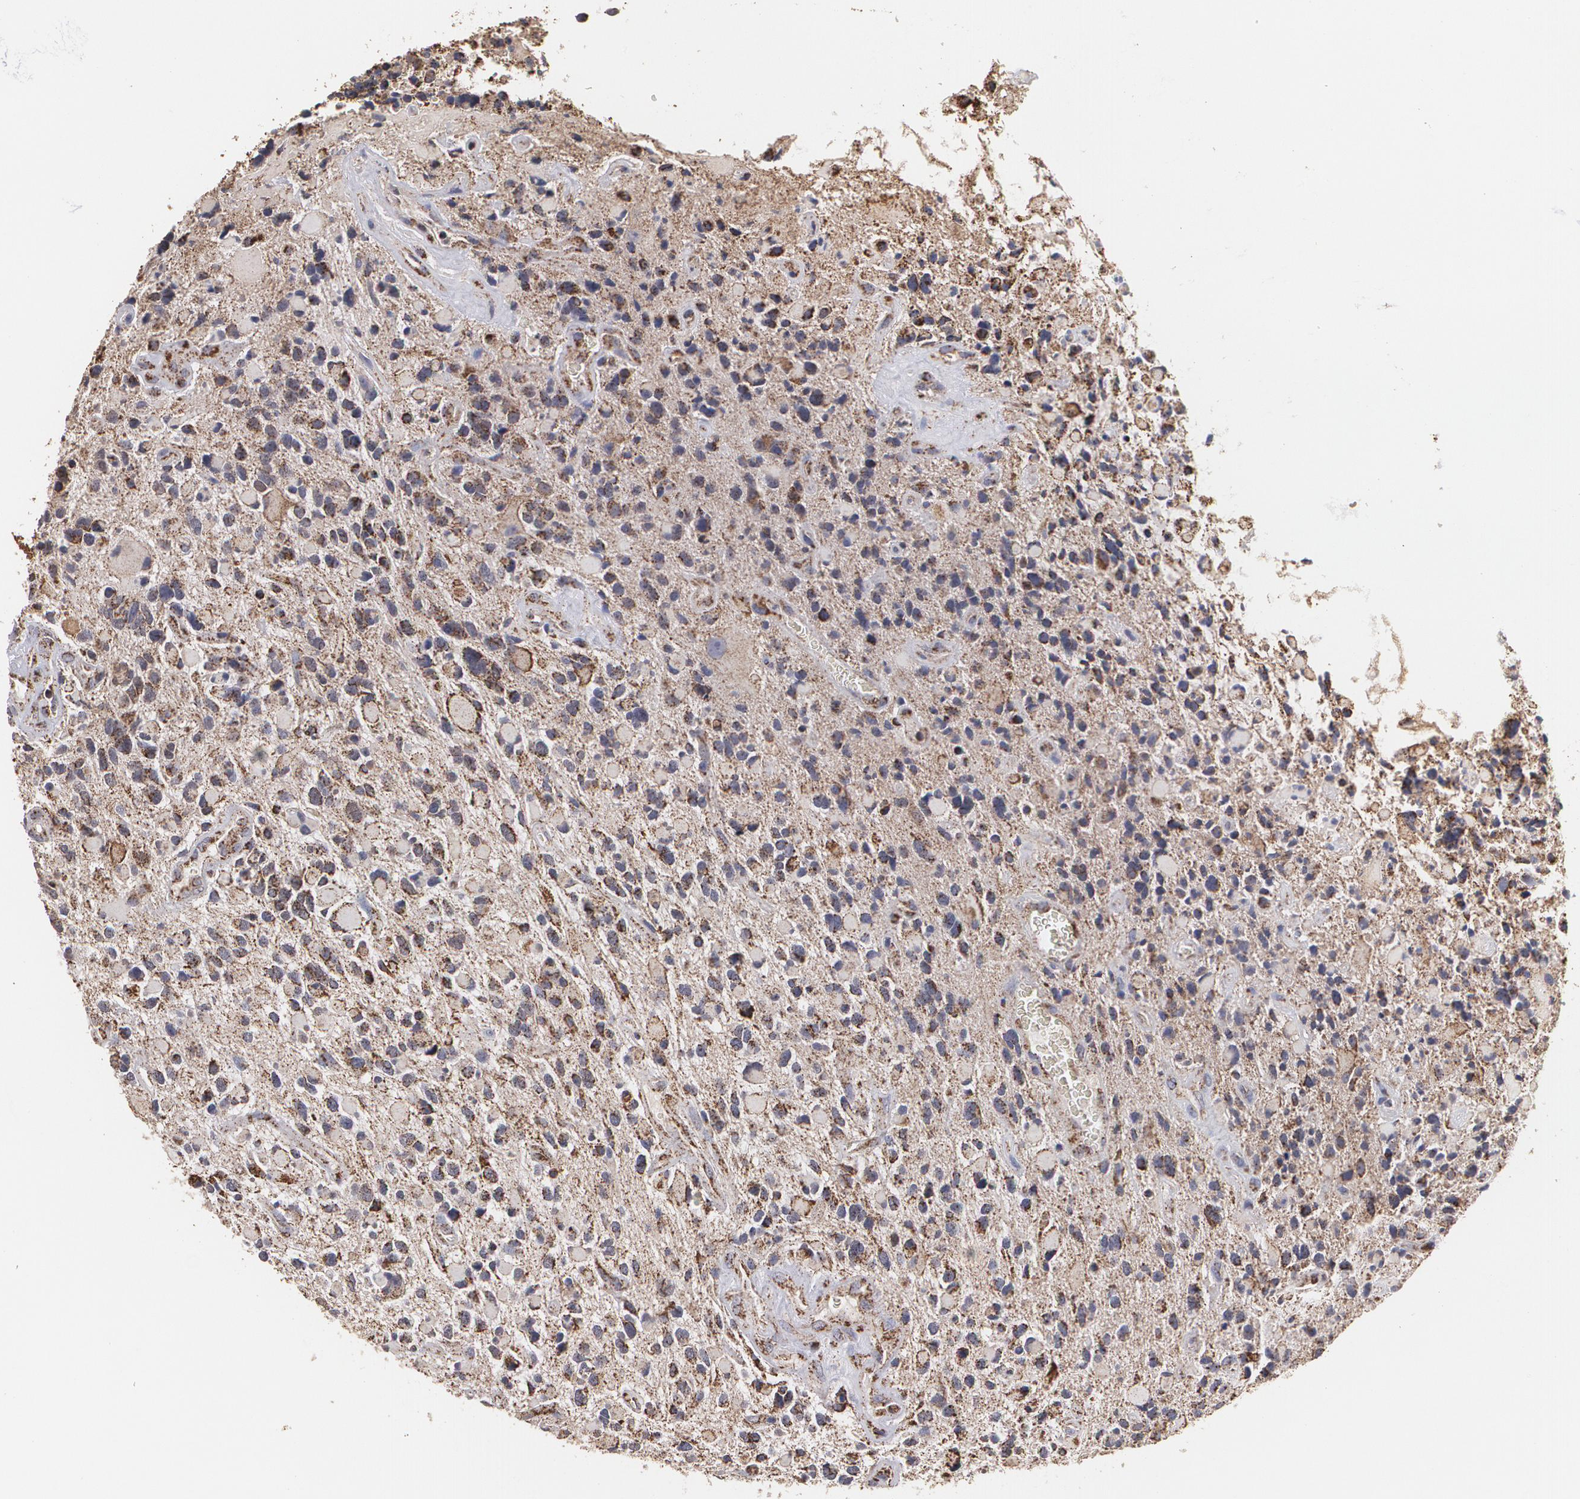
{"staining": {"intensity": "moderate", "quantity": ">75%", "location": "cytoplasmic/membranous"}, "tissue": "glioma", "cell_type": "Tumor cells", "image_type": "cancer", "snomed": [{"axis": "morphology", "description": "Glioma, malignant, High grade"}, {"axis": "topography", "description": "Brain"}], "caption": "Protein staining of malignant glioma (high-grade) tissue exhibits moderate cytoplasmic/membranous expression in approximately >75% of tumor cells.", "gene": "HSPD1", "patient": {"sex": "female", "age": 37}}